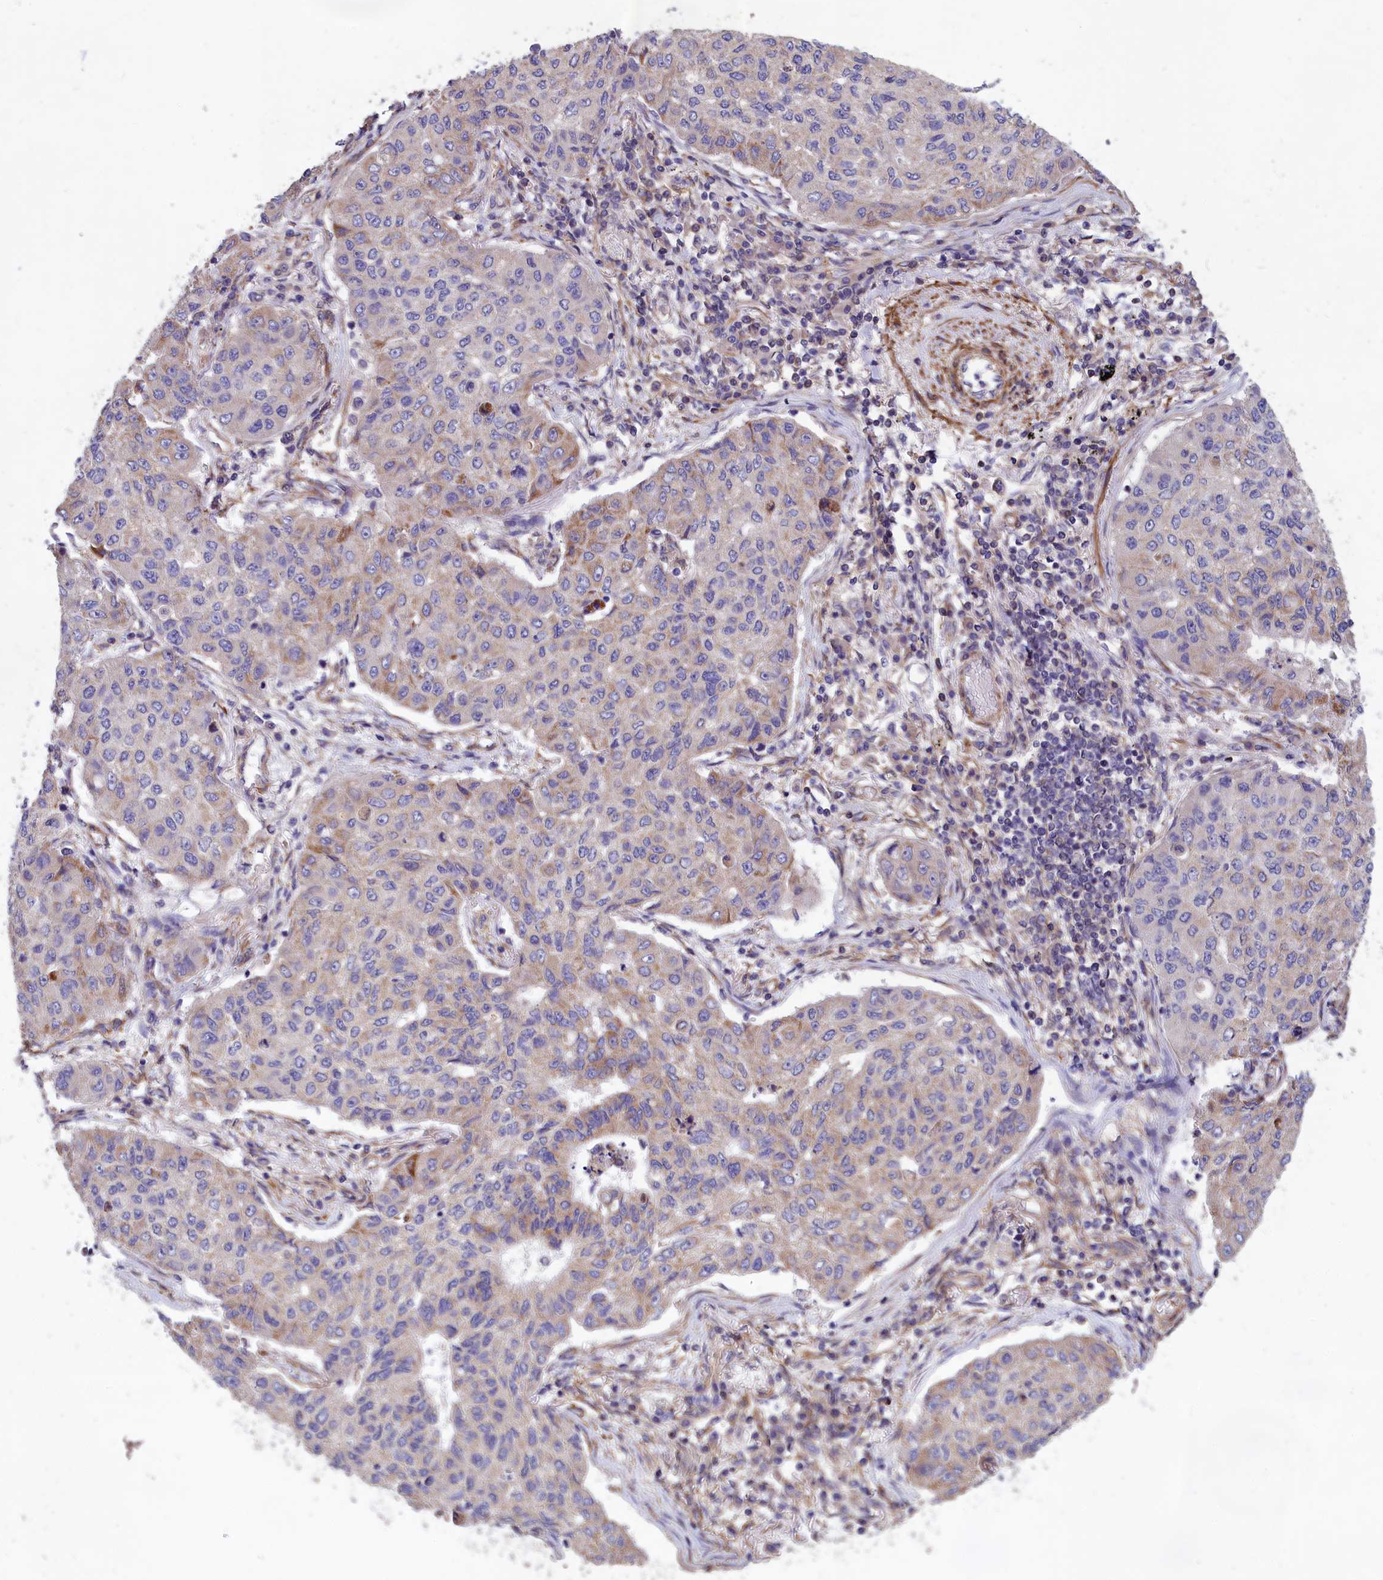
{"staining": {"intensity": "weak", "quantity": "<25%", "location": "cytoplasmic/membranous"}, "tissue": "lung cancer", "cell_type": "Tumor cells", "image_type": "cancer", "snomed": [{"axis": "morphology", "description": "Squamous cell carcinoma, NOS"}, {"axis": "topography", "description": "Lung"}], "caption": "Immunohistochemistry (IHC) histopathology image of neoplastic tissue: human lung squamous cell carcinoma stained with DAB (3,3'-diaminobenzidine) demonstrates no significant protein positivity in tumor cells.", "gene": "AMDHD2", "patient": {"sex": "male", "age": 74}}